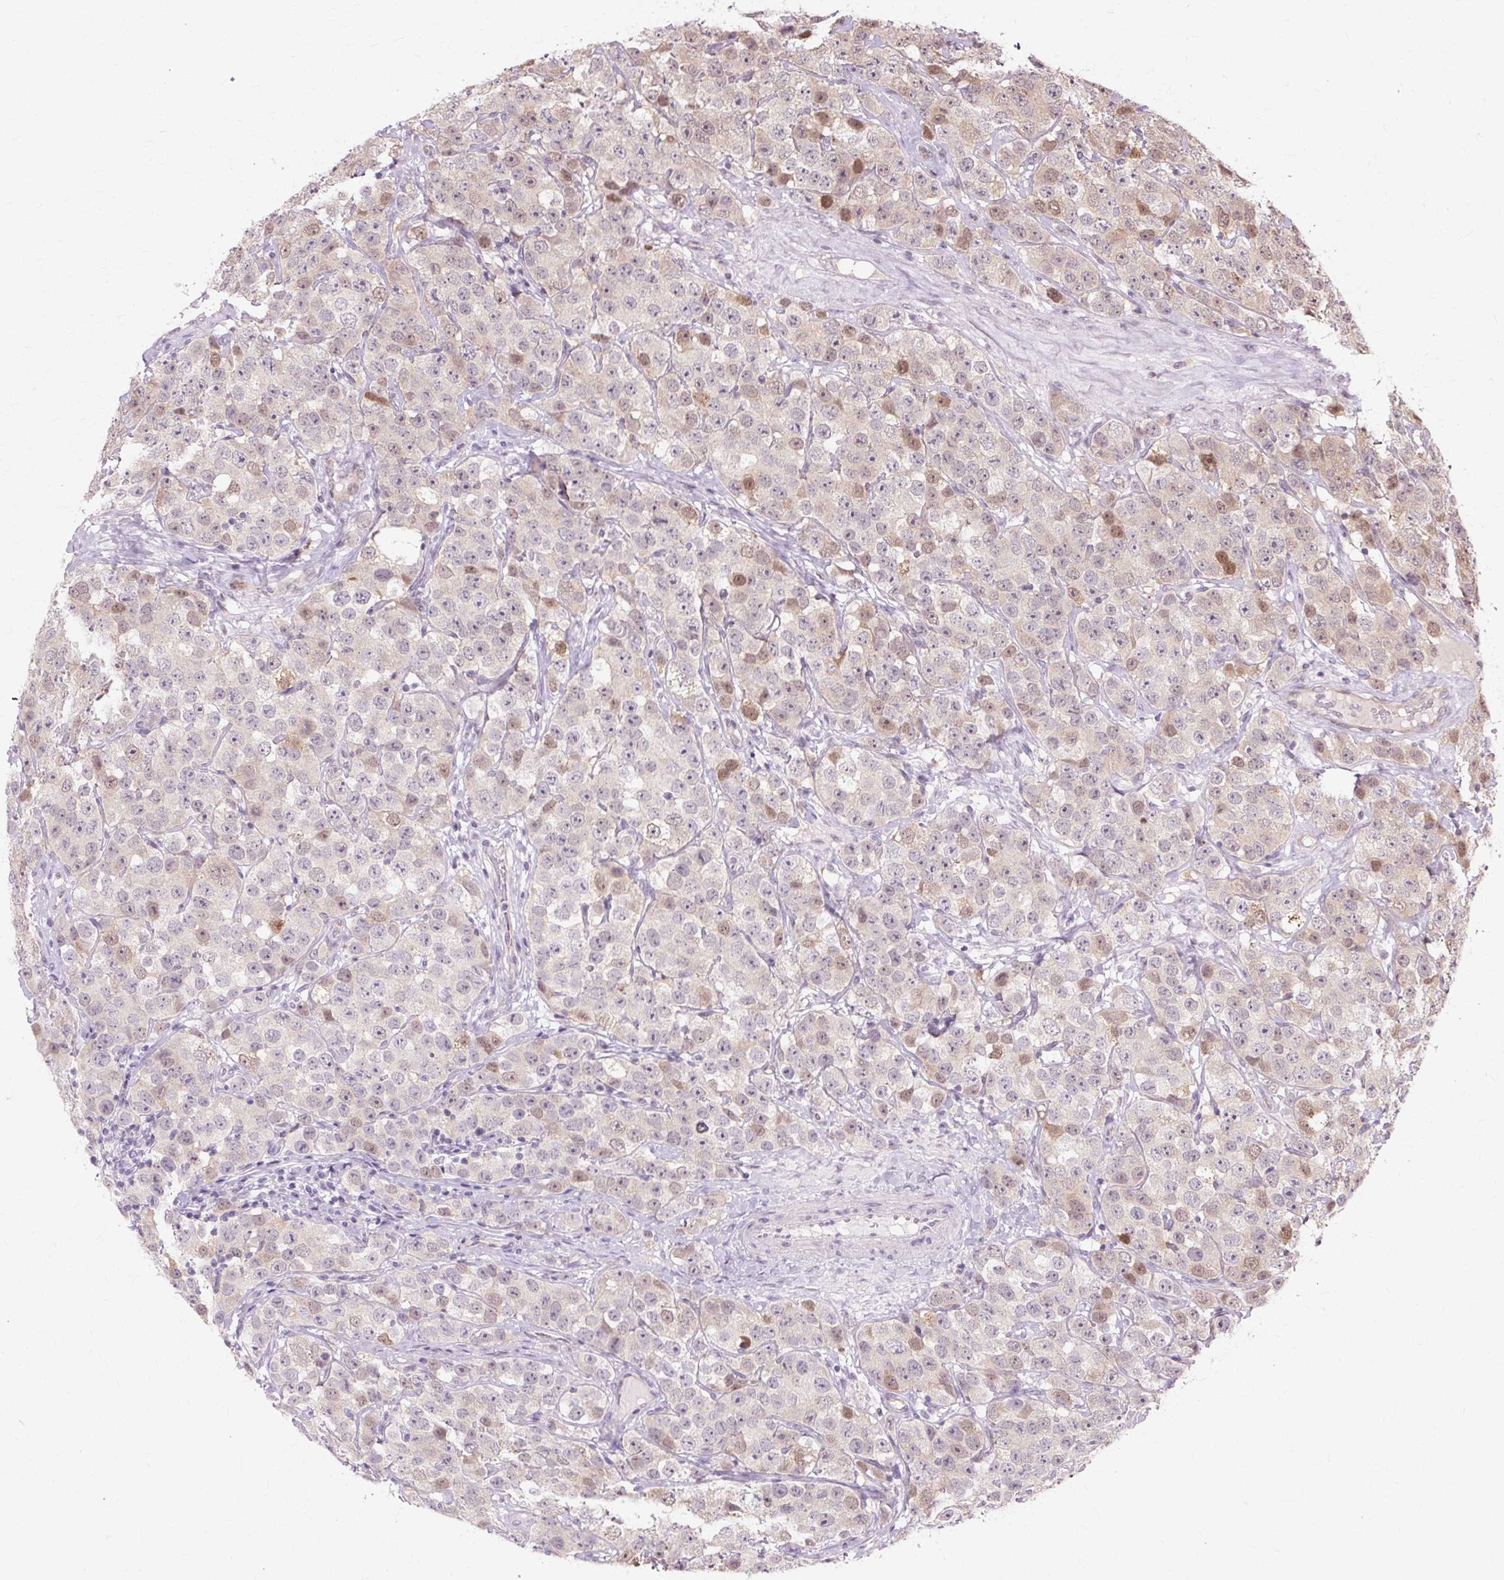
{"staining": {"intensity": "moderate", "quantity": "<25%", "location": "nuclear"}, "tissue": "testis cancer", "cell_type": "Tumor cells", "image_type": "cancer", "snomed": [{"axis": "morphology", "description": "Seminoma, NOS"}, {"axis": "topography", "description": "Testis"}], "caption": "A histopathology image of human testis cancer (seminoma) stained for a protein displays moderate nuclear brown staining in tumor cells.", "gene": "ZNF35", "patient": {"sex": "male", "age": 28}}